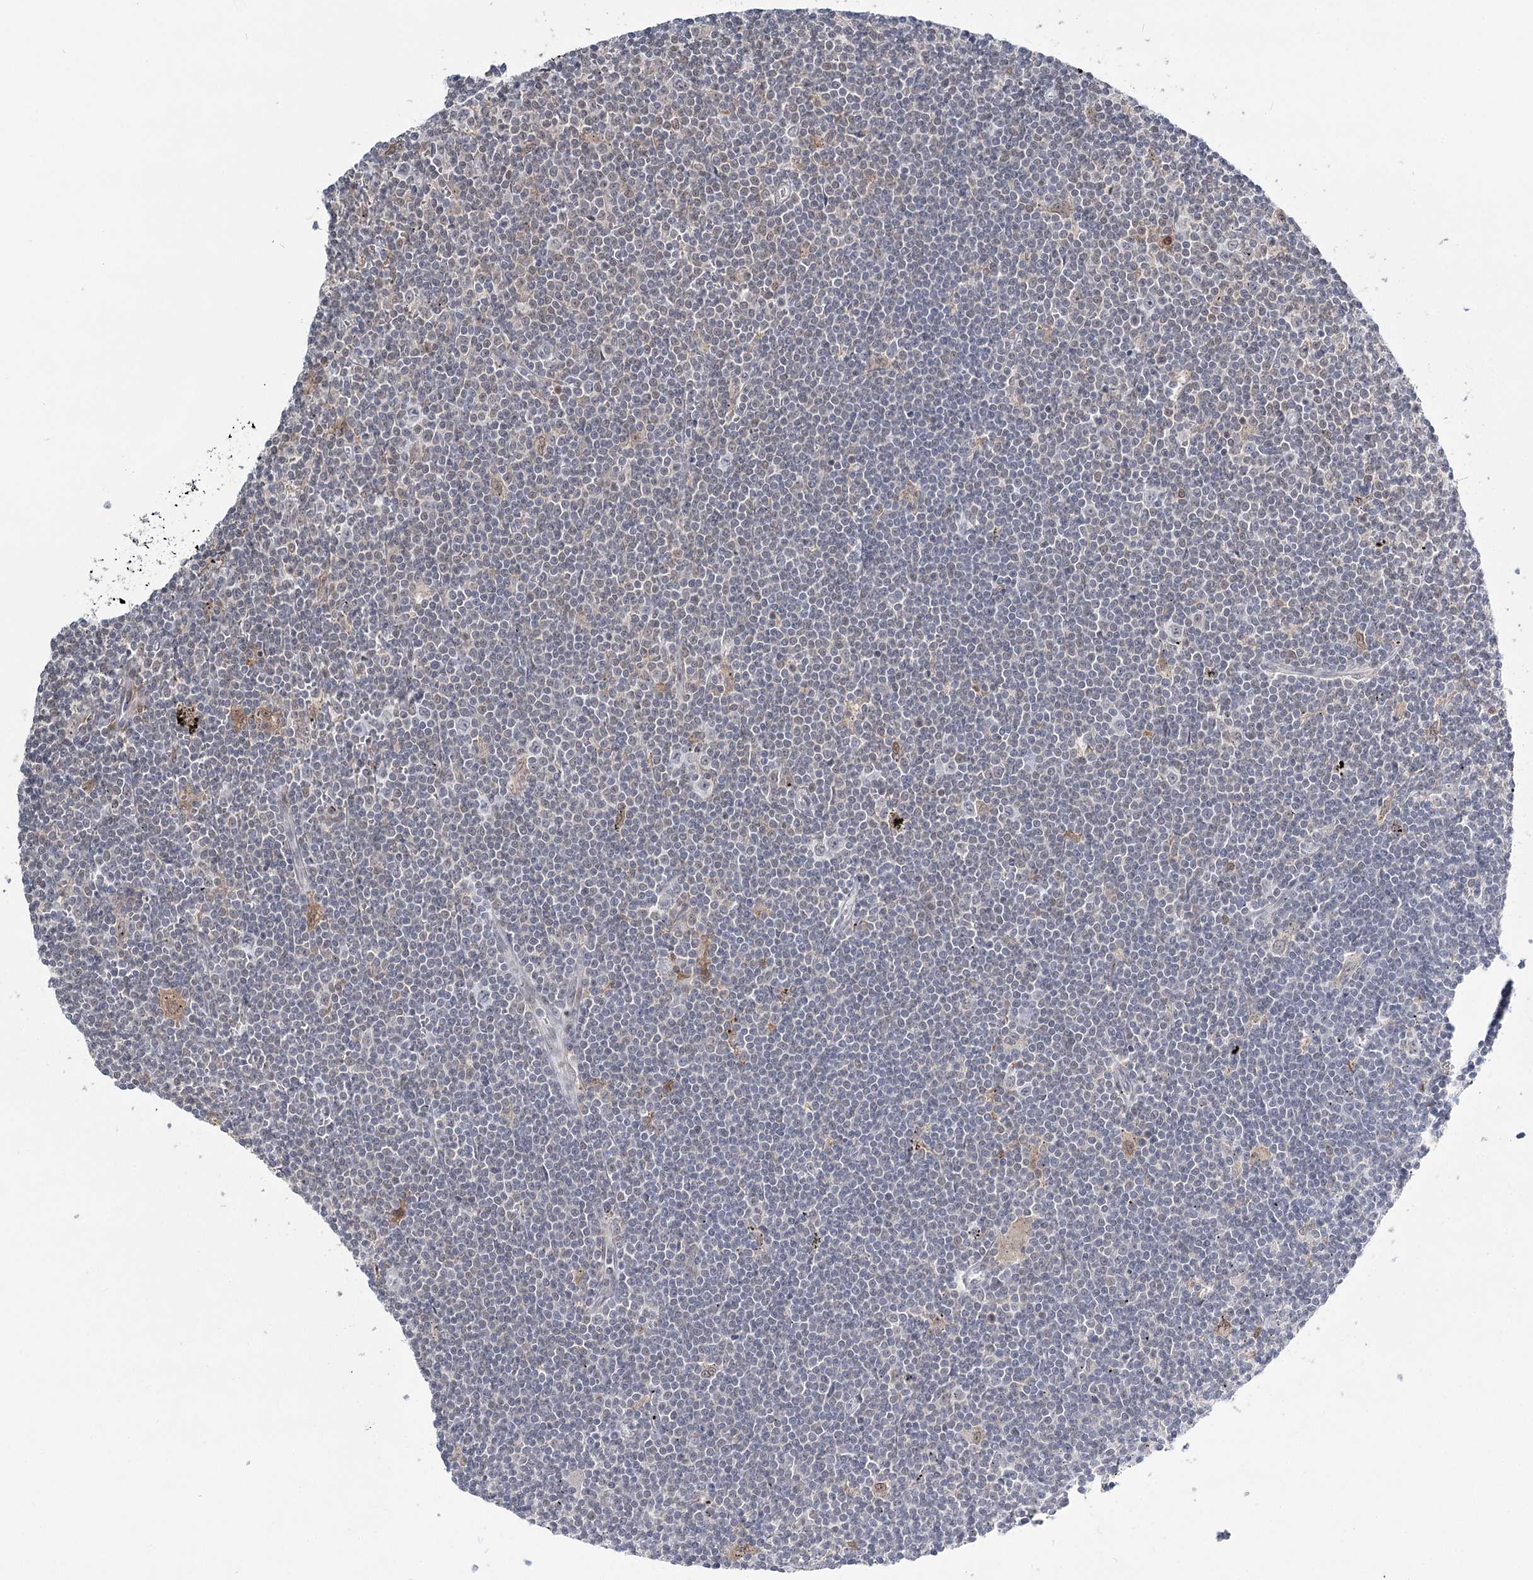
{"staining": {"intensity": "negative", "quantity": "none", "location": "none"}, "tissue": "lymphoma", "cell_type": "Tumor cells", "image_type": "cancer", "snomed": [{"axis": "morphology", "description": "Malignant lymphoma, non-Hodgkin's type, Low grade"}, {"axis": "topography", "description": "Spleen"}], "caption": "This is a photomicrograph of immunohistochemistry staining of lymphoma, which shows no expression in tumor cells.", "gene": "TMEM70", "patient": {"sex": "male", "age": 76}}